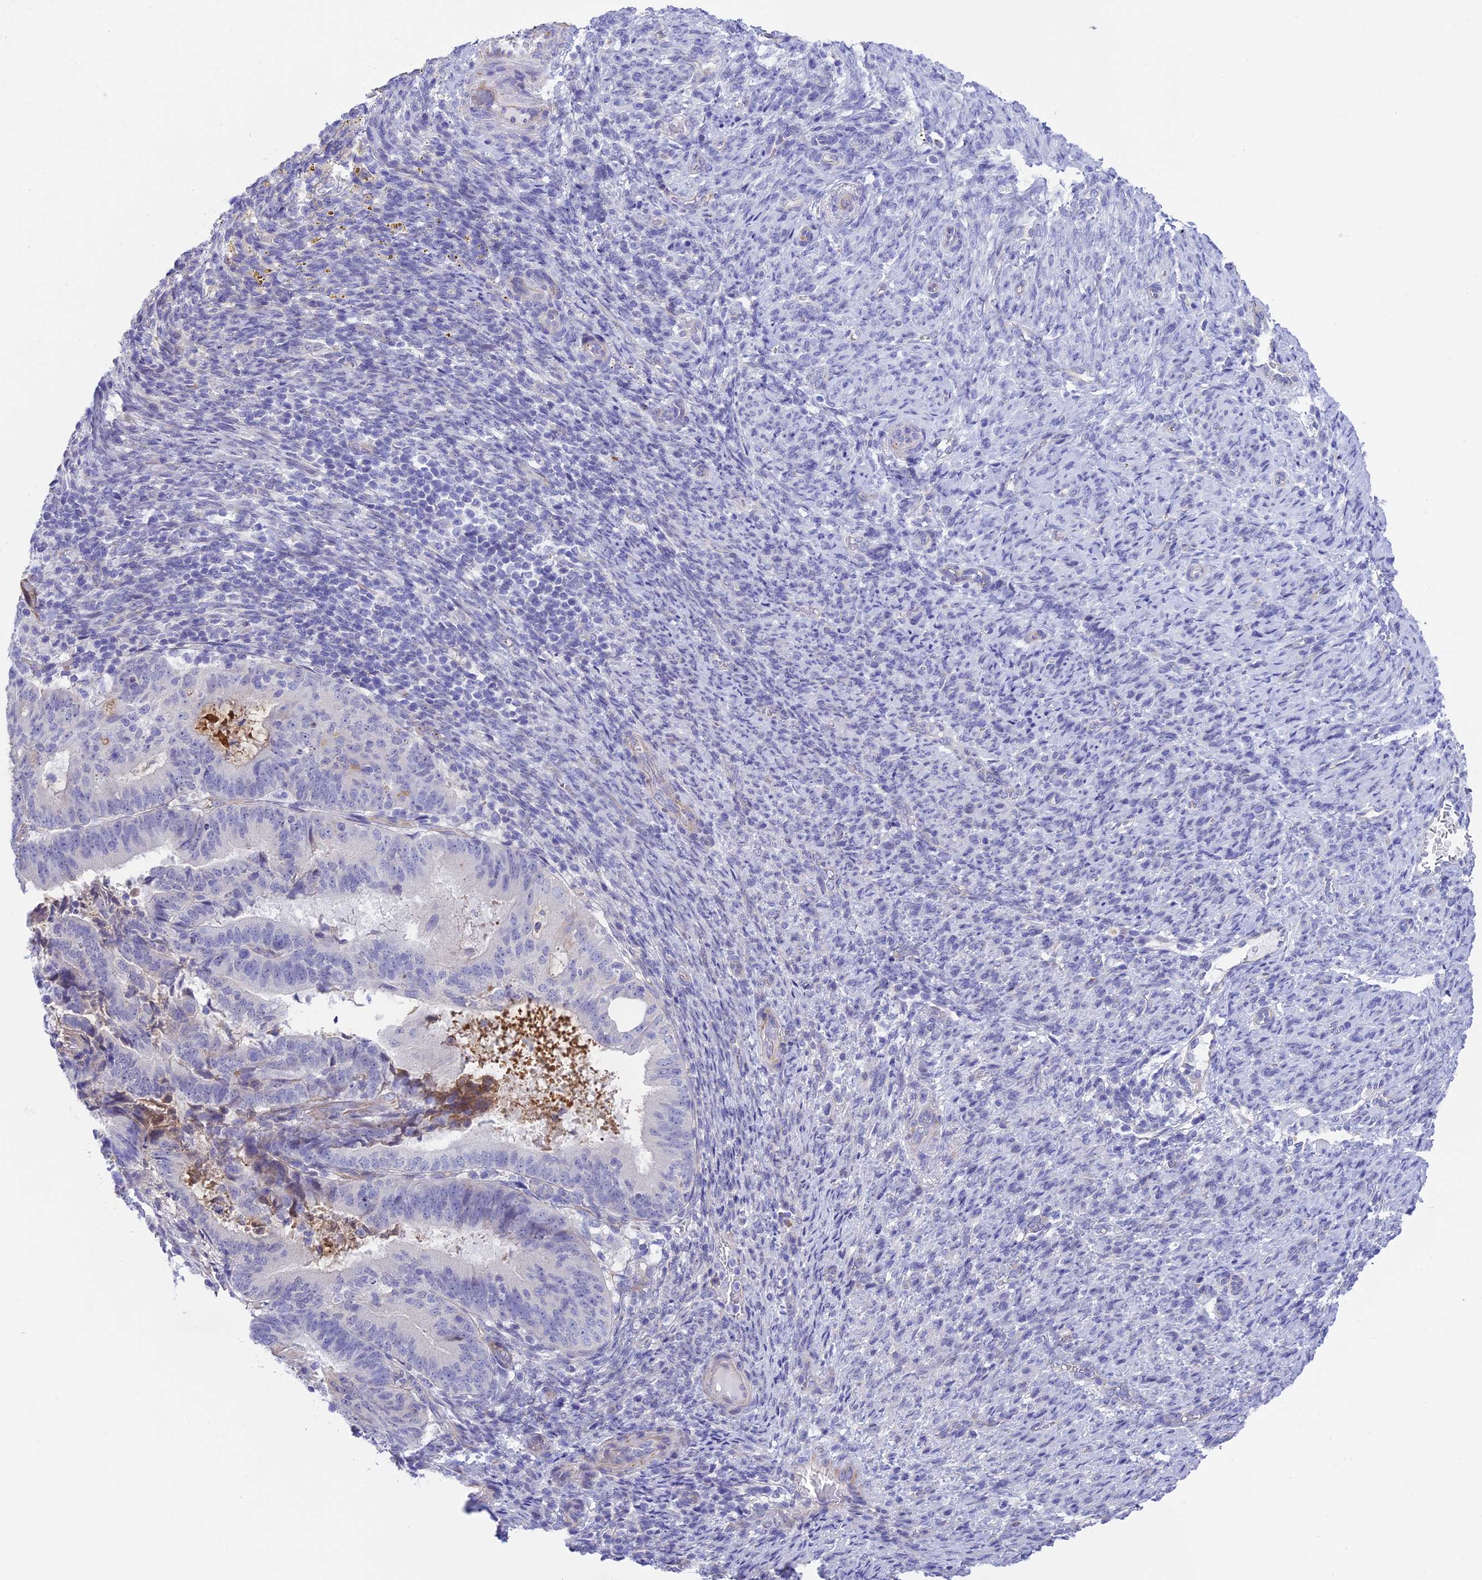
{"staining": {"intensity": "negative", "quantity": "none", "location": "none"}, "tissue": "endometrial cancer", "cell_type": "Tumor cells", "image_type": "cancer", "snomed": [{"axis": "morphology", "description": "Adenocarcinoma, NOS"}, {"axis": "topography", "description": "Endometrium"}], "caption": "There is no significant expression in tumor cells of endometrial adenocarcinoma.", "gene": "TACSTD2", "patient": {"sex": "female", "age": 70}}